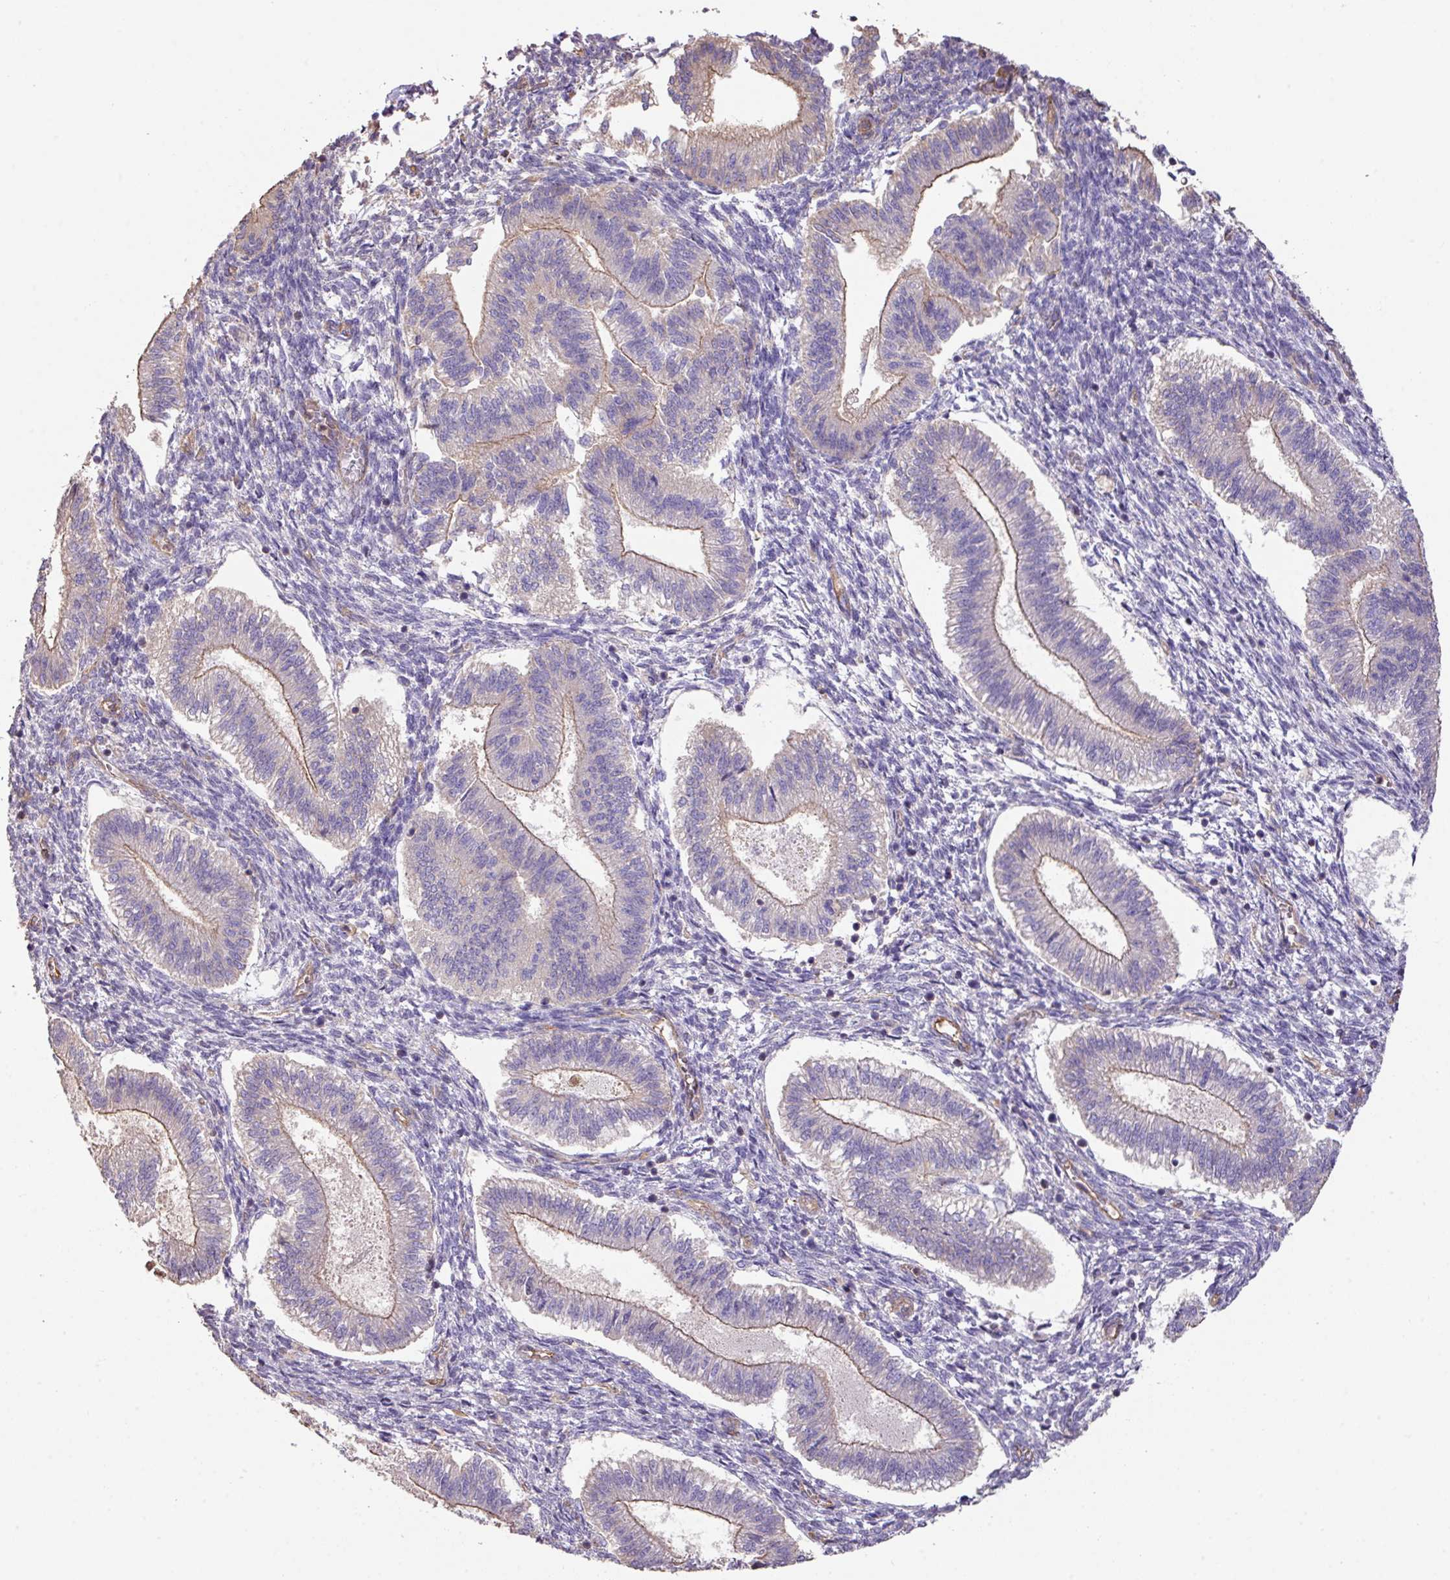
{"staining": {"intensity": "negative", "quantity": "none", "location": "none"}, "tissue": "endometrium", "cell_type": "Cells in endometrial stroma", "image_type": "normal", "snomed": [{"axis": "morphology", "description": "Normal tissue, NOS"}, {"axis": "topography", "description": "Endometrium"}], "caption": "The micrograph reveals no staining of cells in endometrial stroma in normal endometrium. Nuclei are stained in blue.", "gene": "CALML4", "patient": {"sex": "female", "age": 25}}